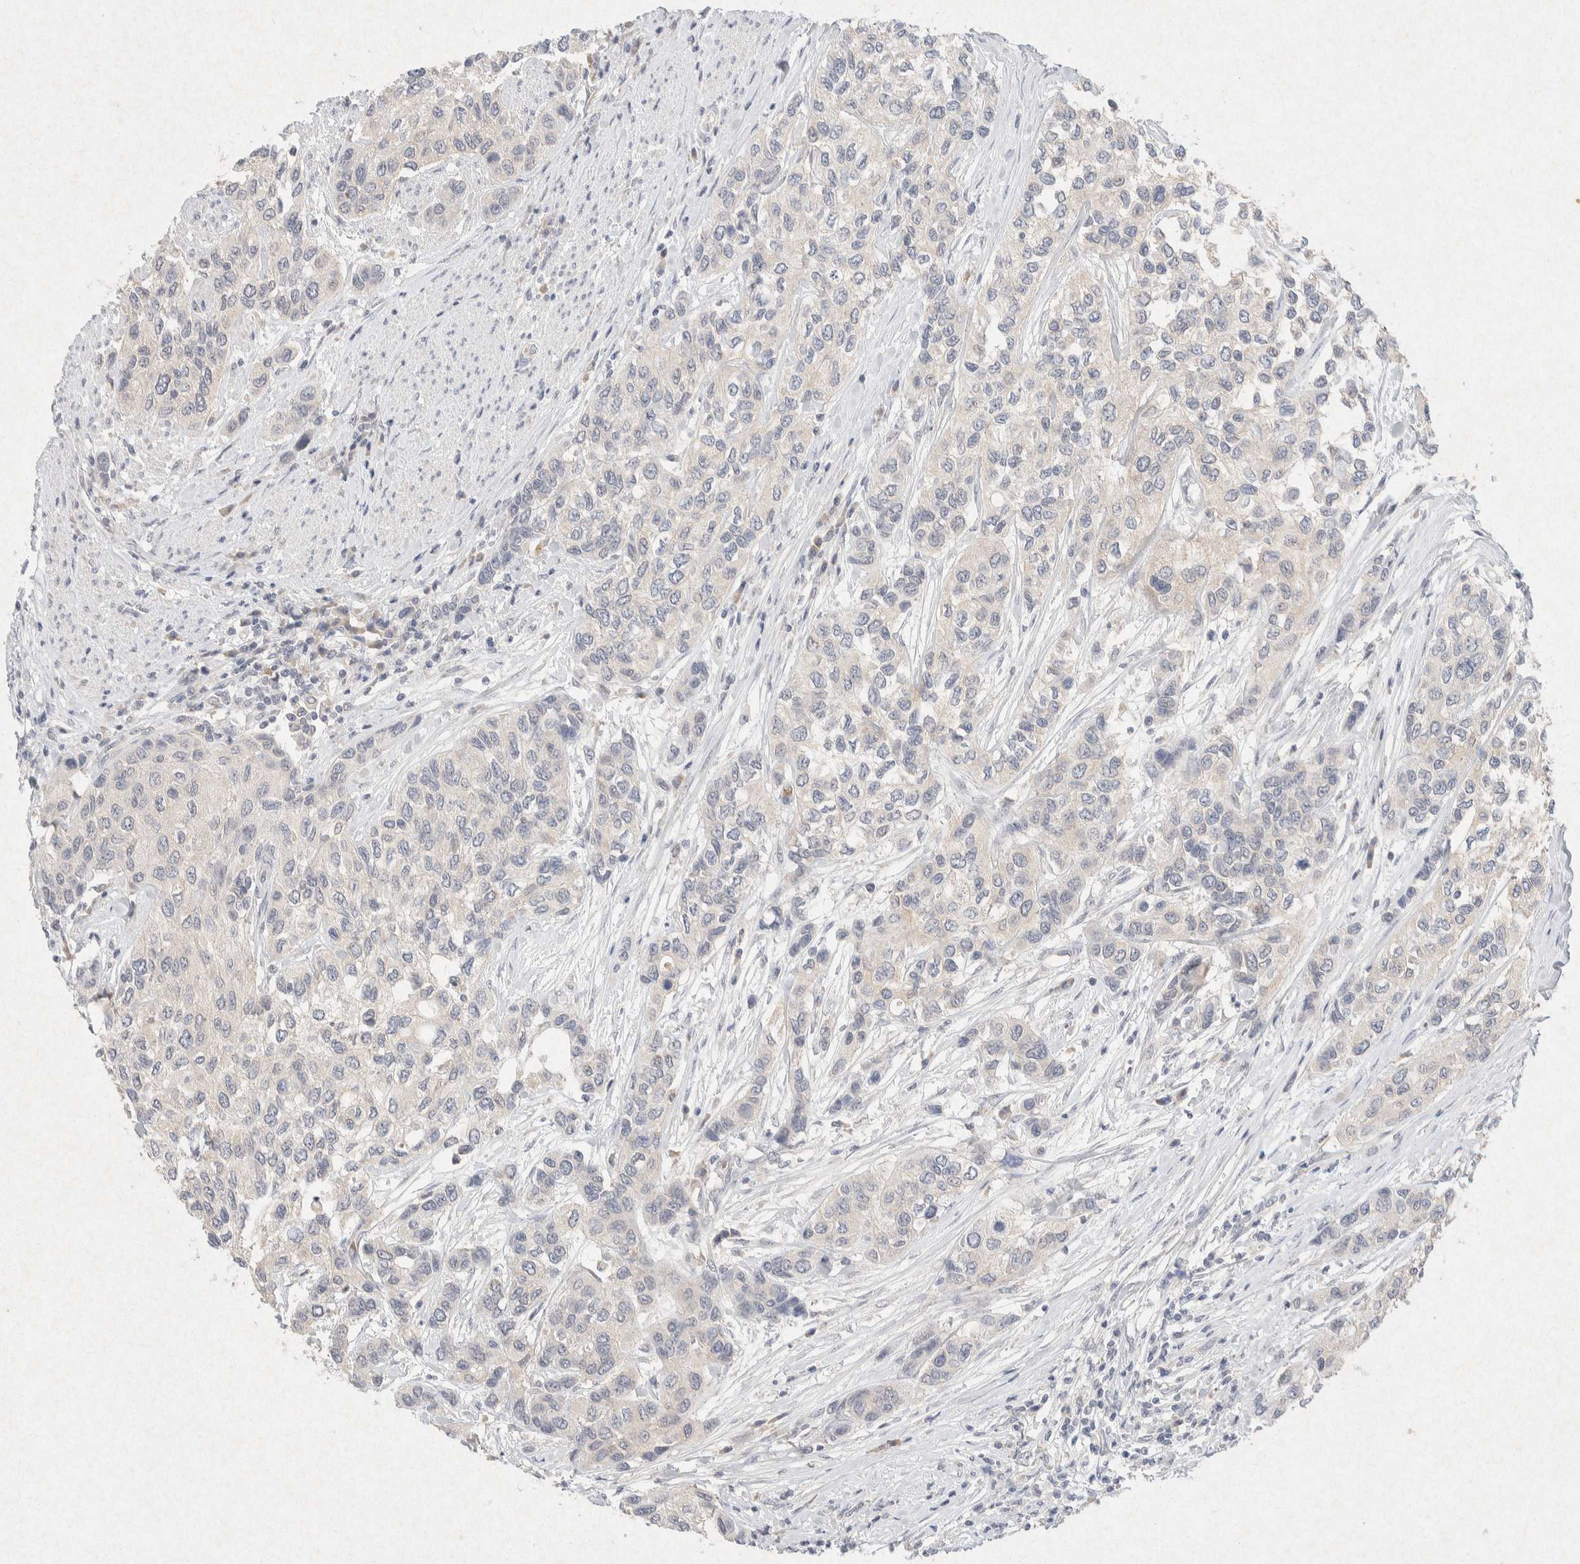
{"staining": {"intensity": "negative", "quantity": "none", "location": "none"}, "tissue": "urothelial cancer", "cell_type": "Tumor cells", "image_type": "cancer", "snomed": [{"axis": "morphology", "description": "Urothelial carcinoma, High grade"}, {"axis": "topography", "description": "Urinary bladder"}], "caption": "Immunohistochemical staining of human urothelial carcinoma (high-grade) exhibits no significant staining in tumor cells.", "gene": "GNAI1", "patient": {"sex": "female", "age": 56}}